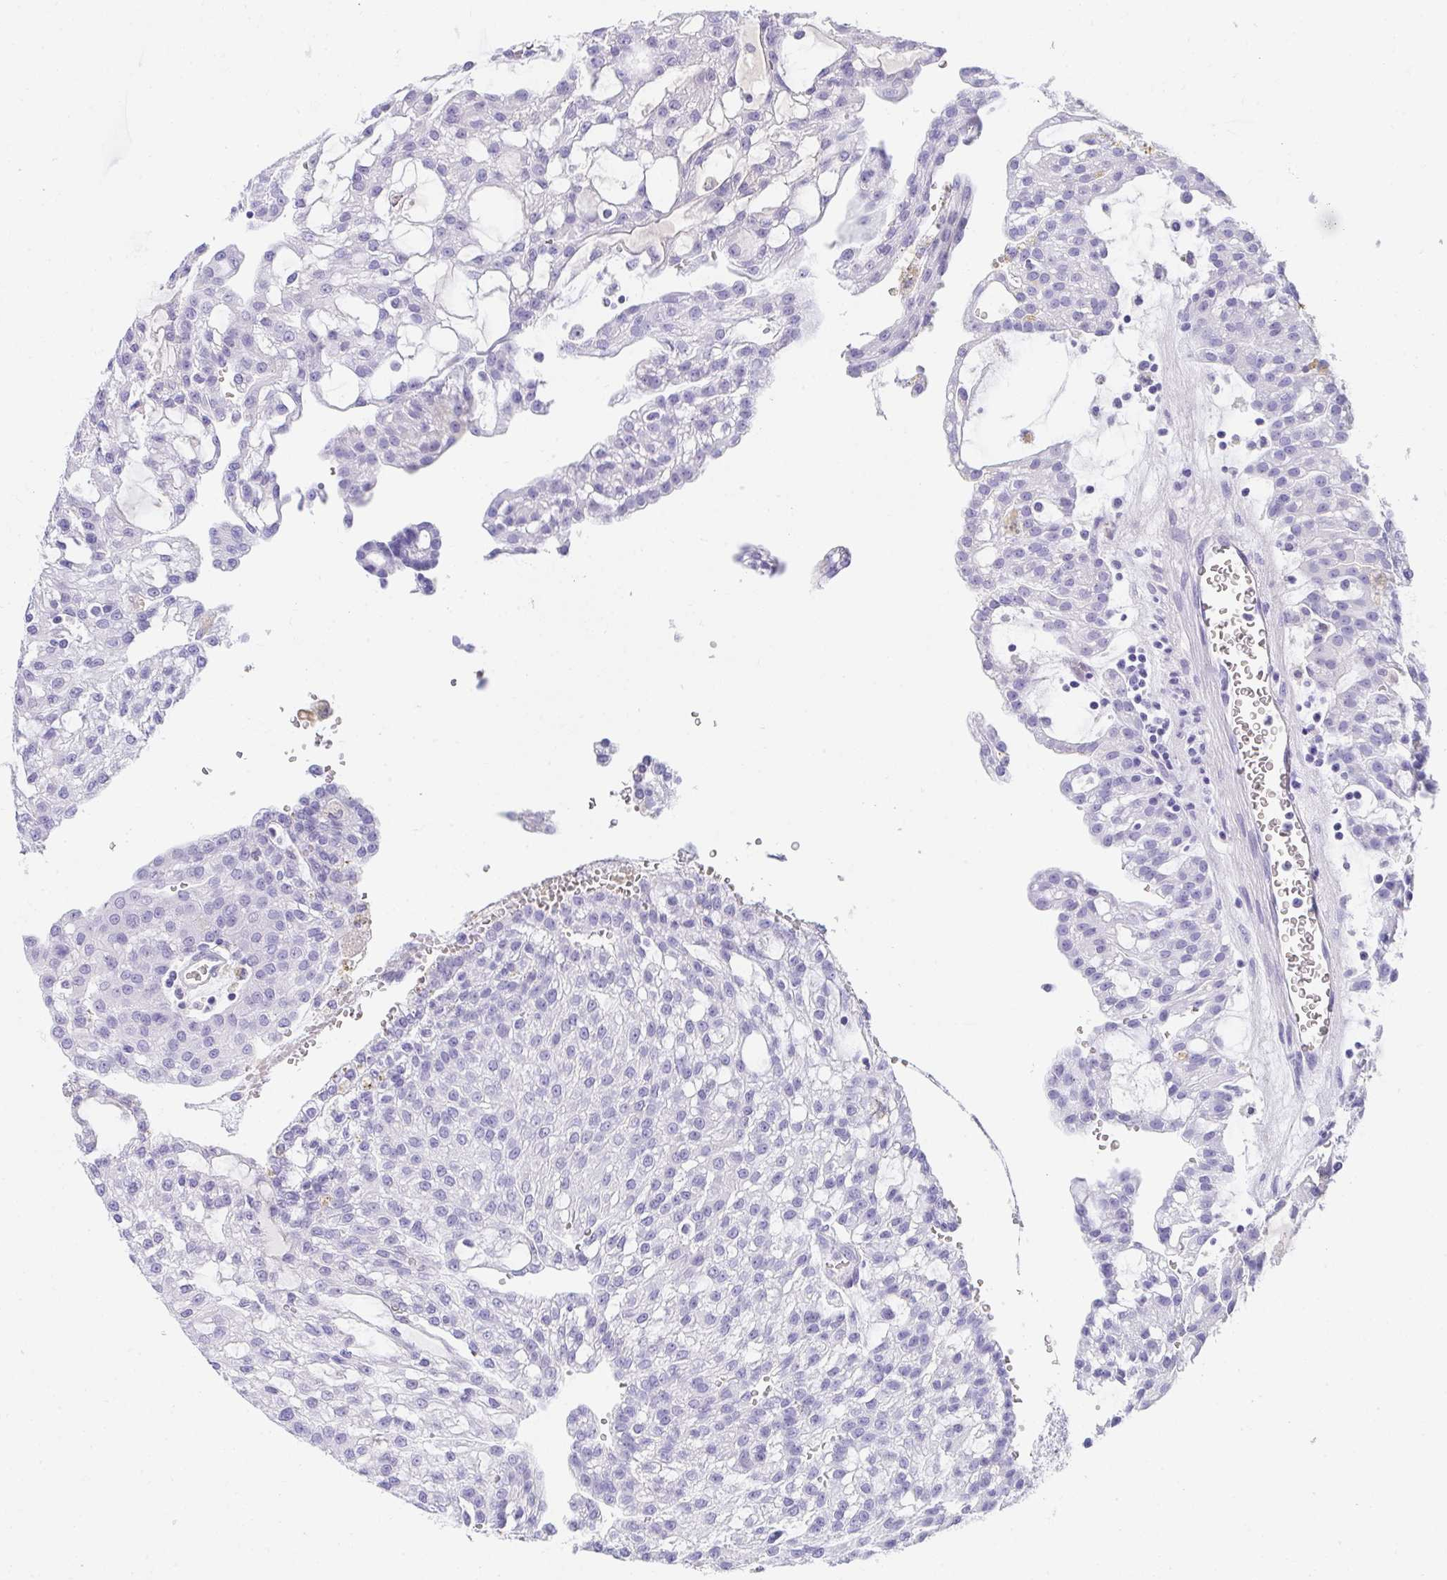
{"staining": {"intensity": "negative", "quantity": "none", "location": "none"}, "tissue": "renal cancer", "cell_type": "Tumor cells", "image_type": "cancer", "snomed": [{"axis": "morphology", "description": "Adenocarcinoma, NOS"}, {"axis": "topography", "description": "Kidney"}], "caption": "Renal cancer (adenocarcinoma) was stained to show a protein in brown. There is no significant positivity in tumor cells.", "gene": "ZSWIM3", "patient": {"sex": "male", "age": 63}}